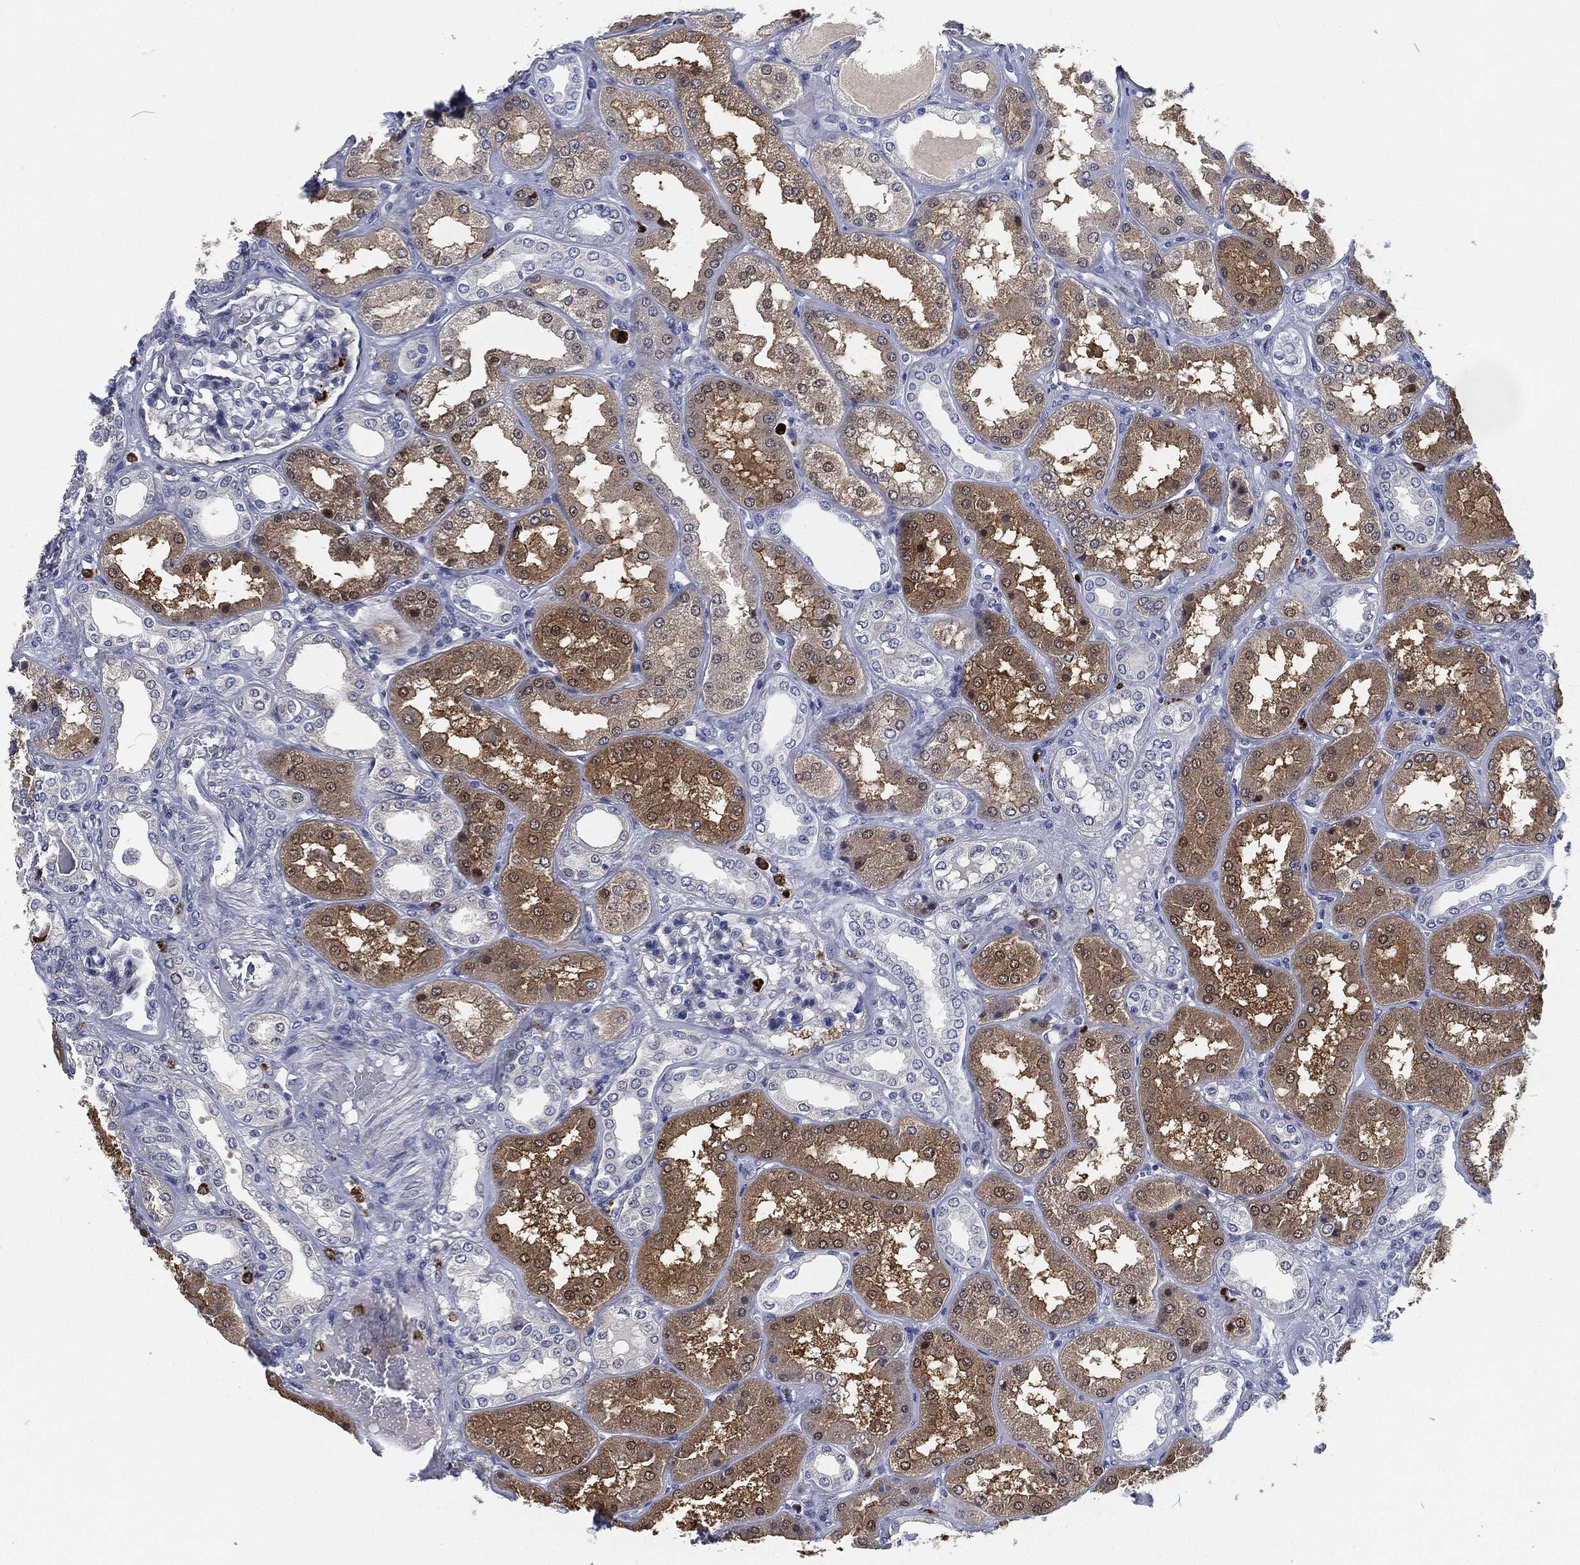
{"staining": {"intensity": "negative", "quantity": "none", "location": "none"}, "tissue": "kidney", "cell_type": "Cells in glomeruli", "image_type": "normal", "snomed": [{"axis": "morphology", "description": "Normal tissue, NOS"}, {"axis": "topography", "description": "Kidney"}], "caption": "The histopathology image demonstrates no significant positivity in cells in glomeruli of kidney.", "gene": "MPO", "patient": {"sex": "female", "age": 56}}